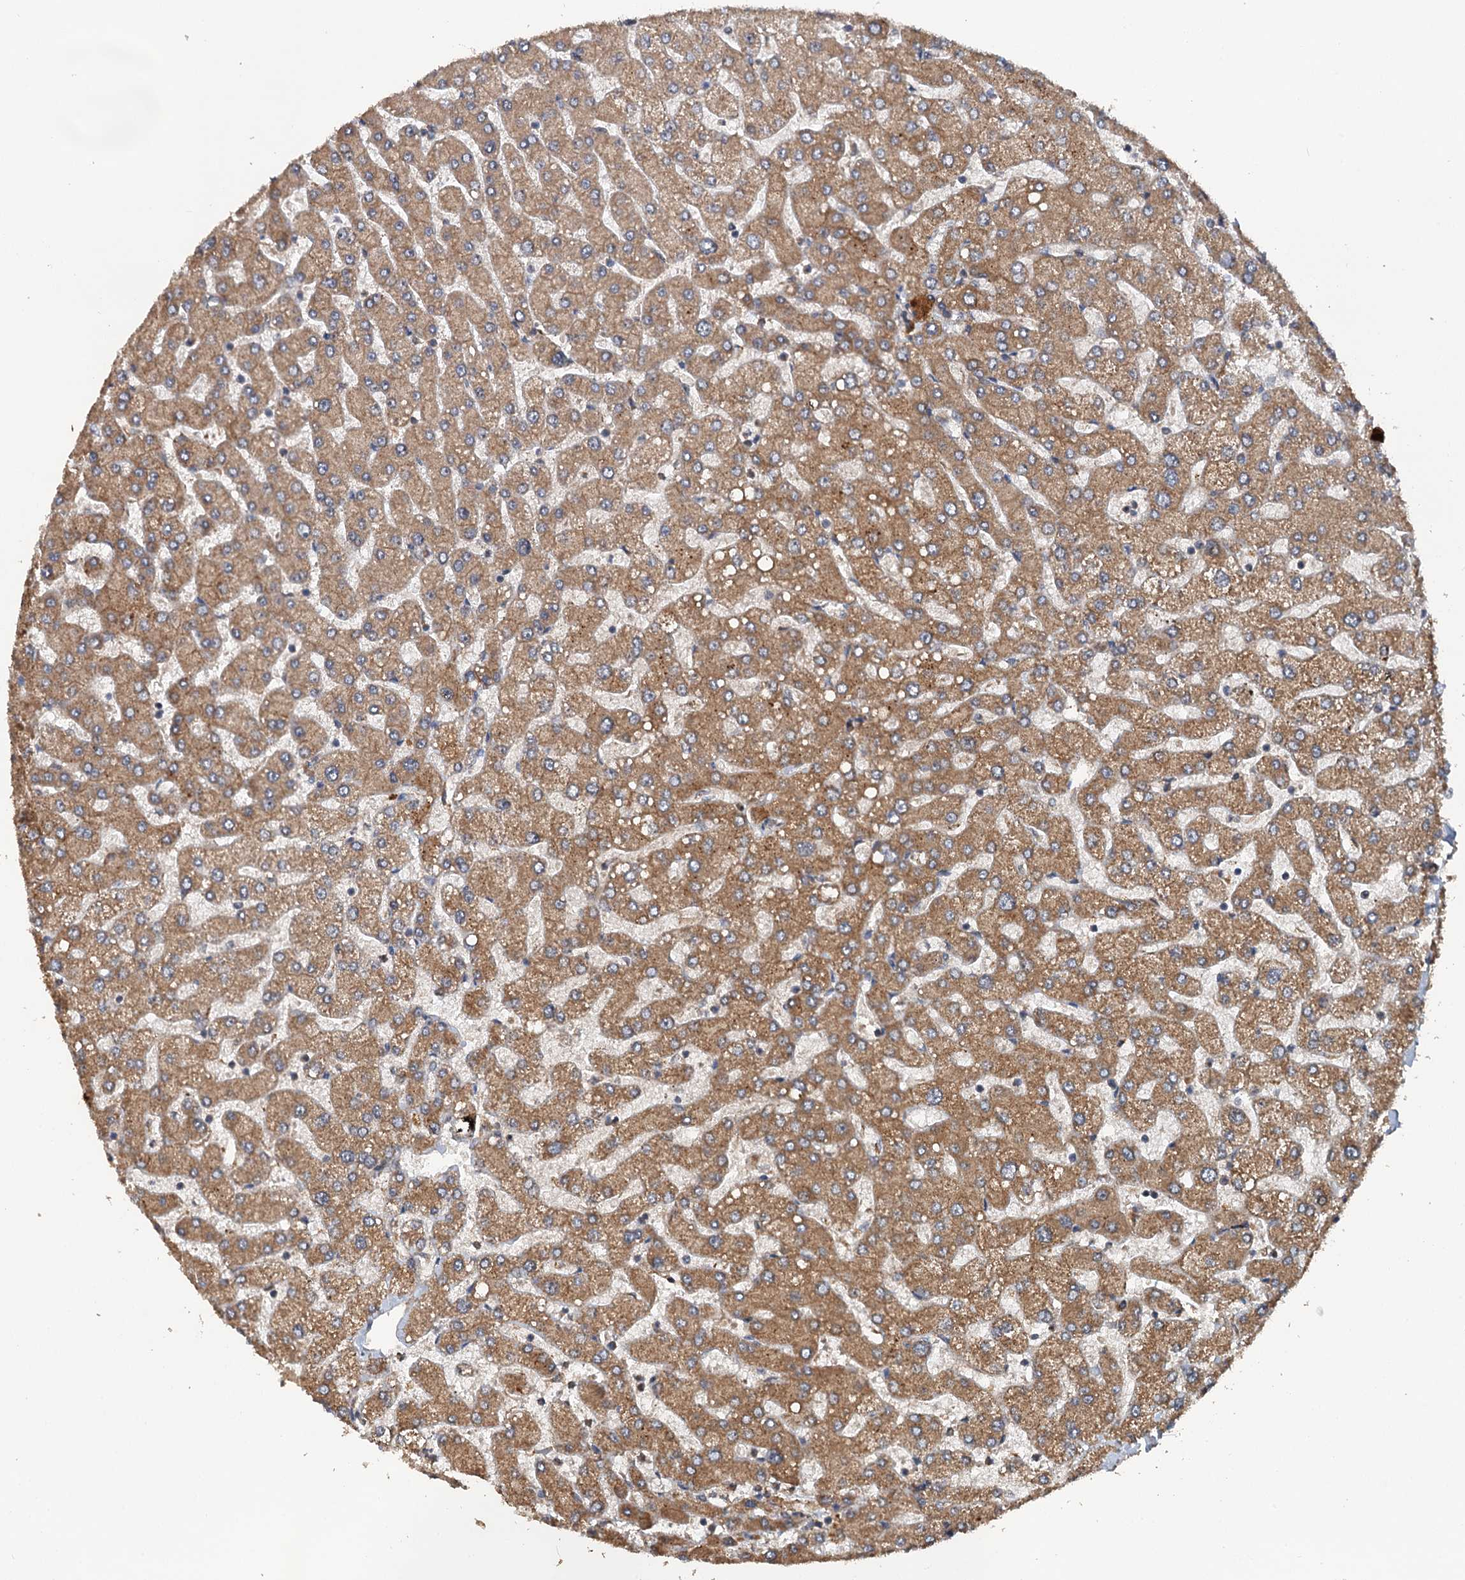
{"staining": {"intensity": "strong", "quantity": ">75%", "location": "cytoplasmic/membranous"}, "tissue": "liver", "cell_type": "Cholangiocytes", "image_type": "normal", "snomed": [{"axis": "morphology", "description": "Normal tissue, NOS"}, {"axis": "topography", "description": "Liver"}], "caption": "A photomicrograph of human liver stained for a protein demonstrates strong cytoplasmic/membranous brown staining in cholangiocytes. (IHC, brightfield microscopy, high magnification).", "gene": "LRRK2", "patient": {"sex": "male", "age": 55}}